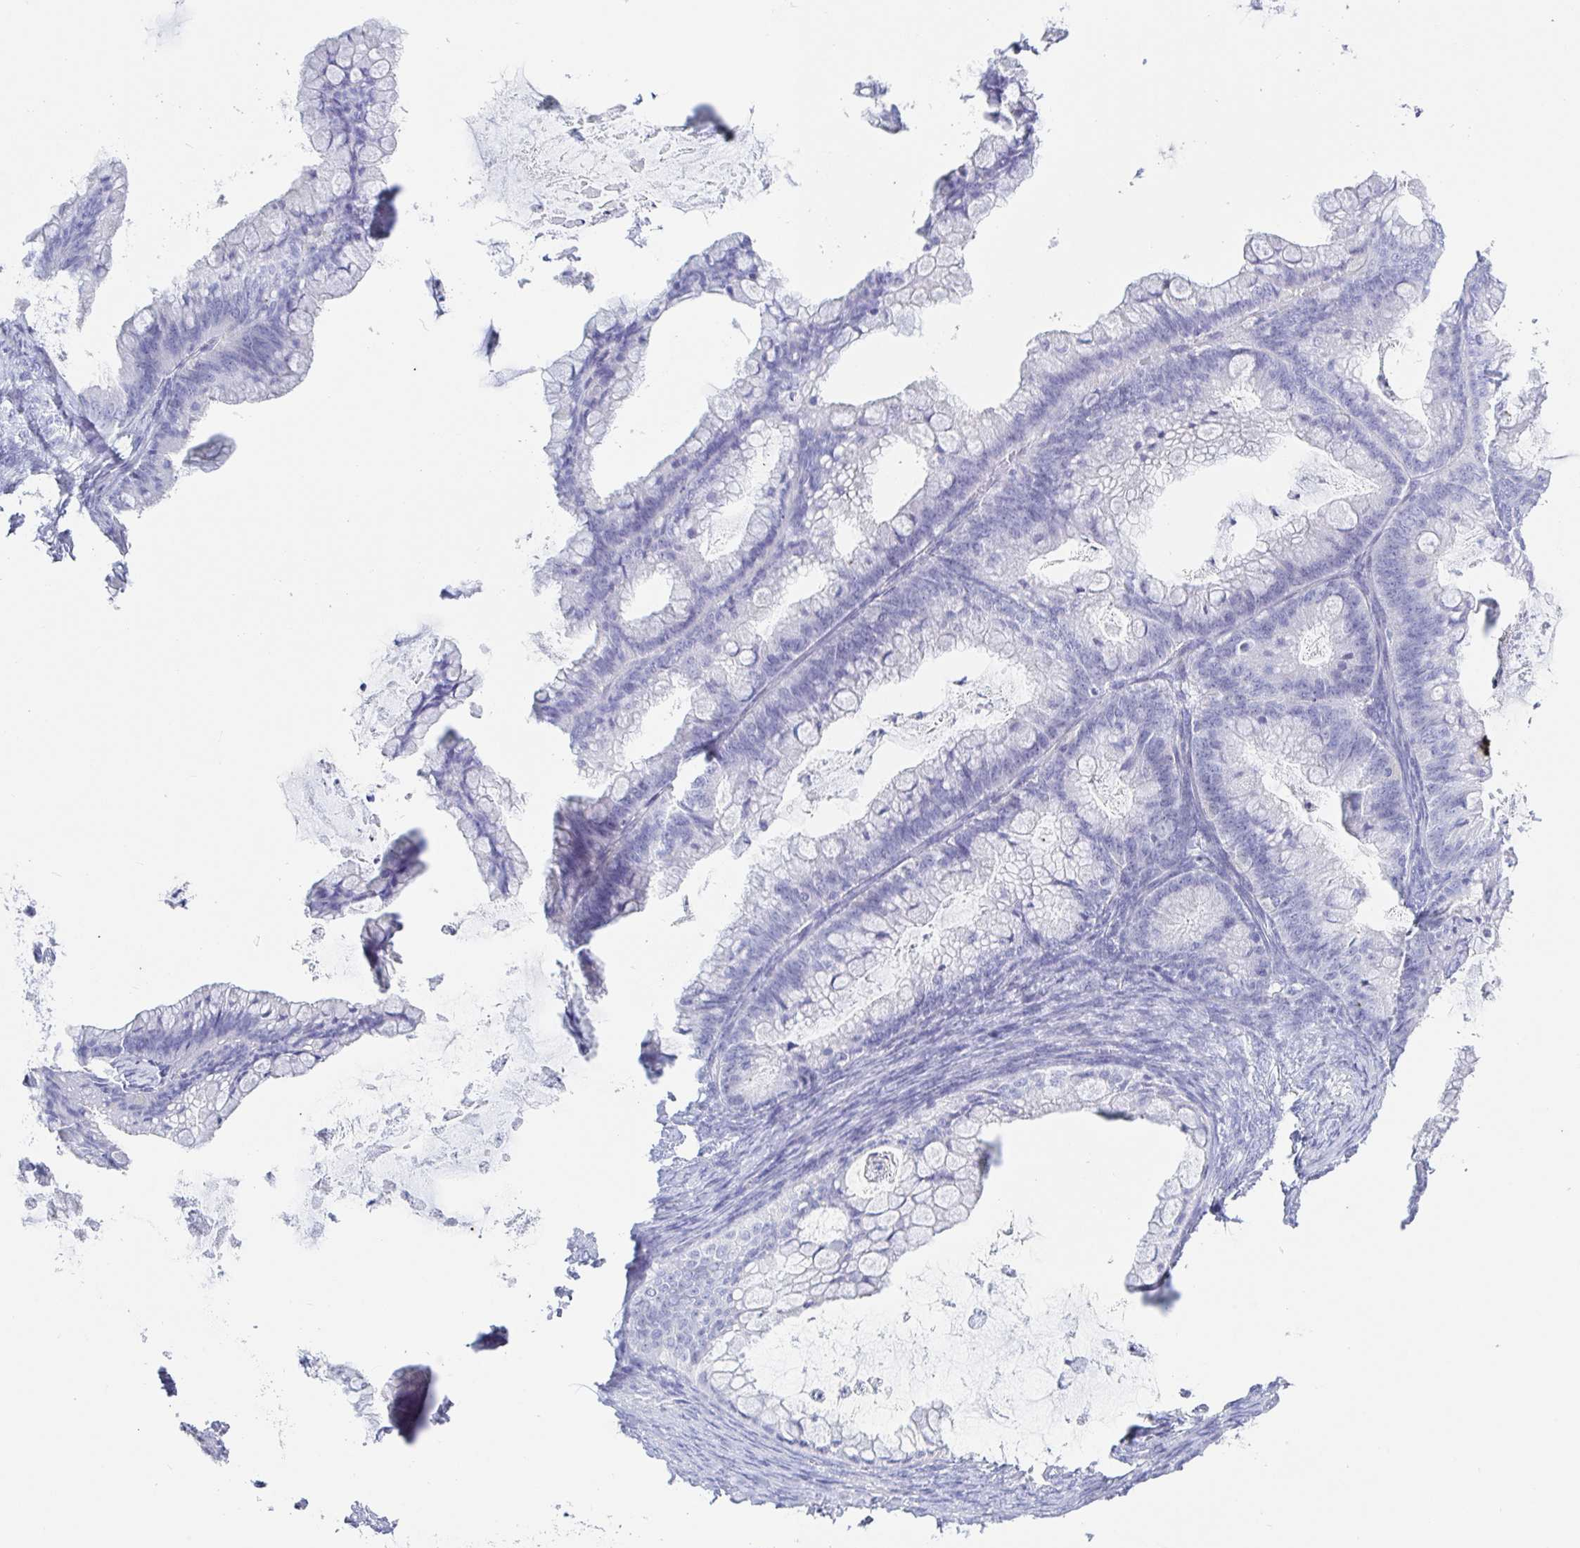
{"staining": {"intensity": "negative", "quantity": "none", "location": "none"}, "tissue": "ovarian cancer", "cell_type": "Tumor cells", "image_type": "cancer", "snomed": [{"axis": "morphology", "description": "Cystadenocarcinoma, mucinous, NOS"}, {"axis": "topography", "description": "Ovary"}], "caption": "Human ovarian cancer stained for a protein using IHC displays no positivity in tumor cells.", "gene": "KCNH6", "patient": {"sex": "female", "age": 35}}